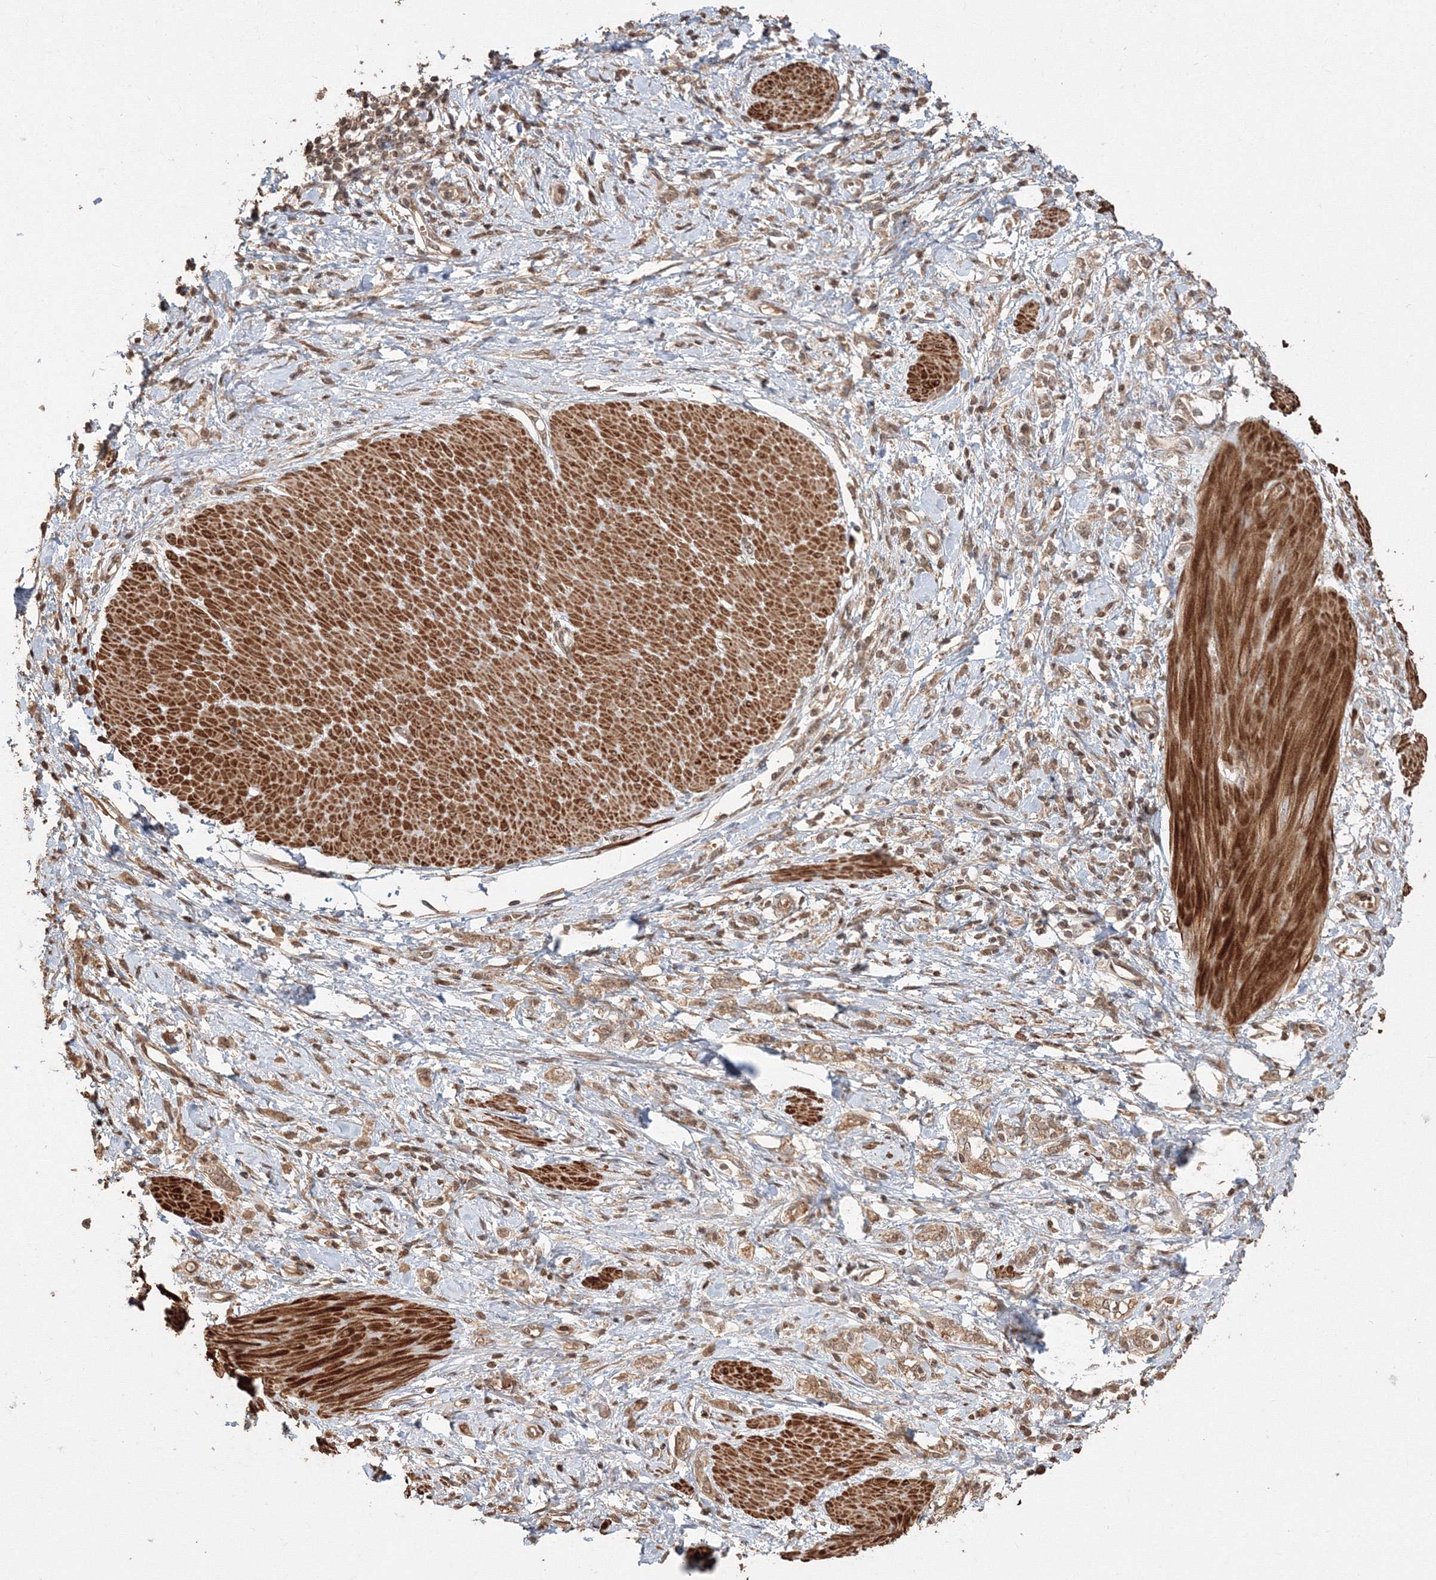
{"staining": {"intensity": "moderate", "quantity": ">75%", "location": "cytoplasmic/membranous"}, "tissue": "stomach cancer", "cell_type": "Tumor cells", "image_type": "cancer", "snomed": [{"axis": "morphology", "description": "Adenocarcinoma, NOS"}, {"axis": "topography", "description": "Stomach"}], "caption": "A medium amount of moderate cytoplasmic/membranous staining is seen in about >75% of tumor cells in stomach cancer tissue. (DAB = brown stain, brightfield microscopy at high magnification).", "gene": "CCDC122", "patient": {"sex": "female", "age": 76}}